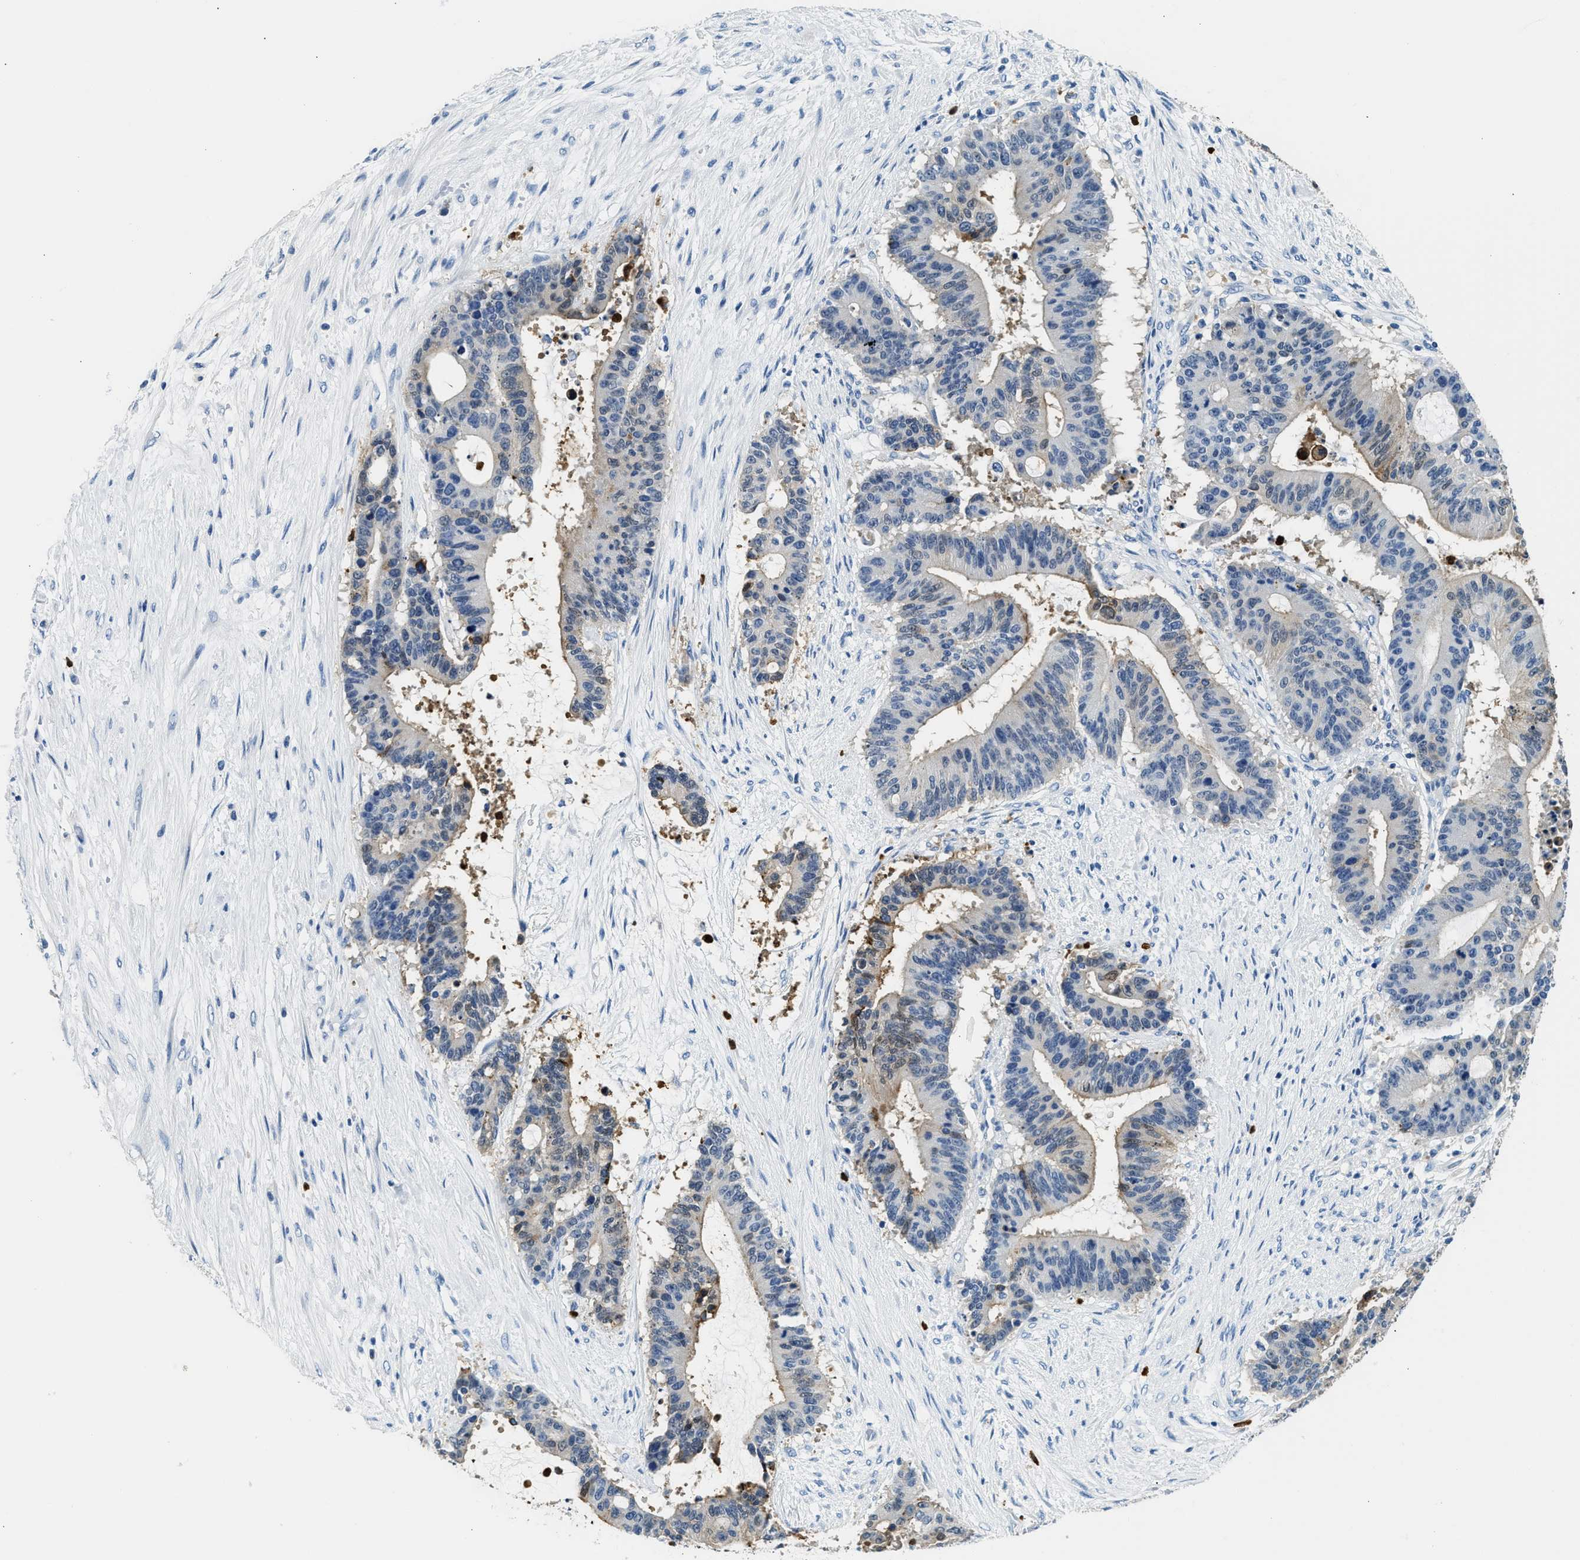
{"staining": {"intensity": "moderate", "quantity": "<25%", "location": "cytoplasmic/membranous,nuclear"}, "tissue": "liver cancer", "cell_type": "Tumor cells", "image_type": "cancer", "snomed": [{"axis": "morphology", "description": "Cholangiocarcinoma"}, {"axis": "topography", "description": "Liver"}], "caption": "About <25% of tumor cells in liver cancer exhibit moderate cytoplasmic/membranous and nuclear protein positivity as visualized by brown immunohistochemical staining.", "gene": "ANXA3", "patient": {"sex": "female", "age": 73}}